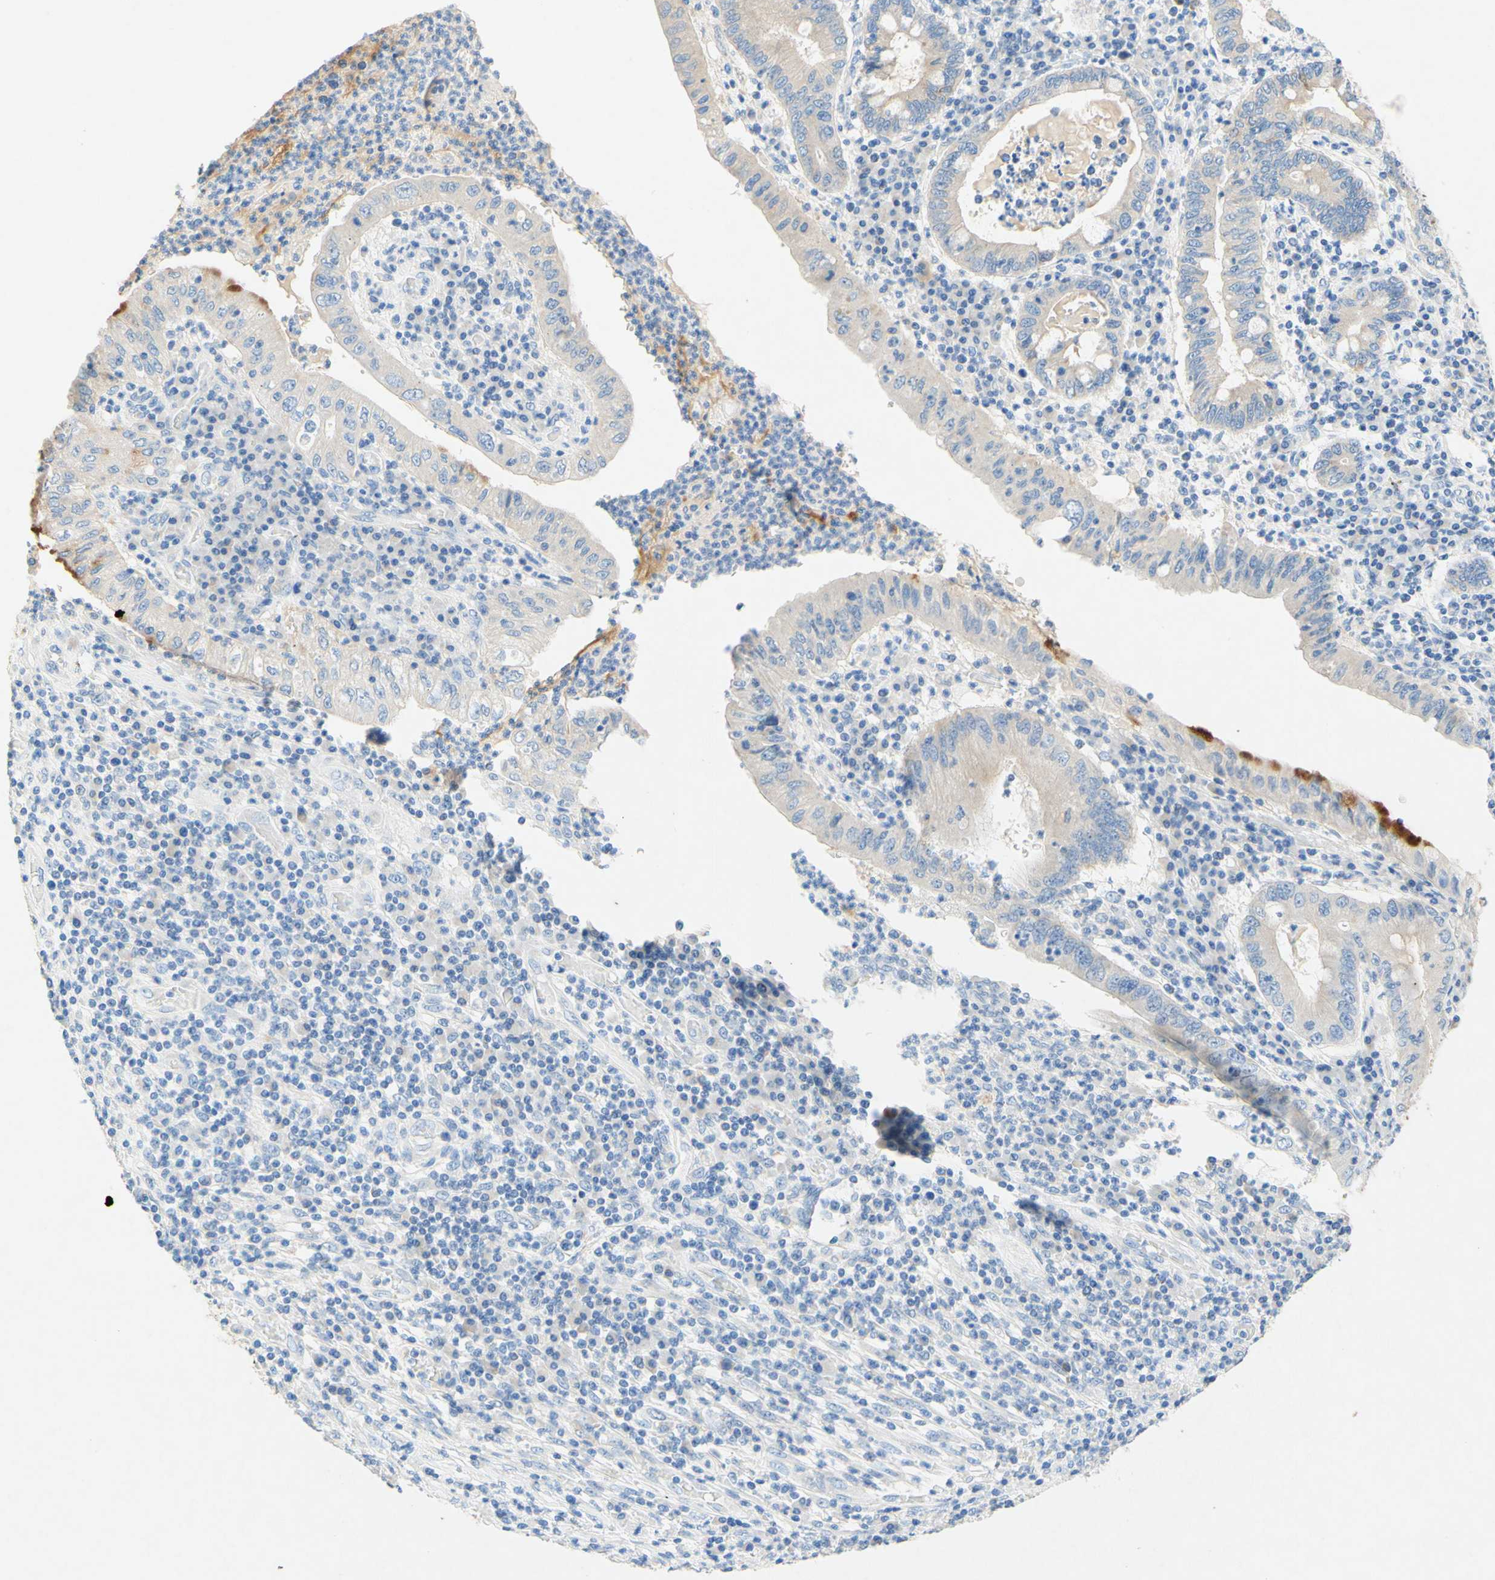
{"staining": {"intensity": "weak", "quantity": ">75%", "location": "cytoplasmic/membranous"}, "tissue": "stomach cancer", "cell_type": "Tumor cells", "image_type": "cancer", "snomed": [{"axis": "morphology", "description": "Normal tissue, NOS"}, {"axis": "morphology", "description": "Adenocarcinoma, NOS"}, {"axis": "topography", "description": "Esophagus"}, {"axis": "topography", "description": "Stomach, upper"}, {"axis": "topography", "description": "Peripheral nerve tissue"}], "caption": "A low amount of weak cytoplasmic/membranous staining is appreciated in about >75% of tumor cells in adenocarcinoma (stomach) tissue. (Brightfield microscopy of DAB IHC at high magnification).", "gene": "SLC46A1", "patient": {"sex": "male", "age": 62}}